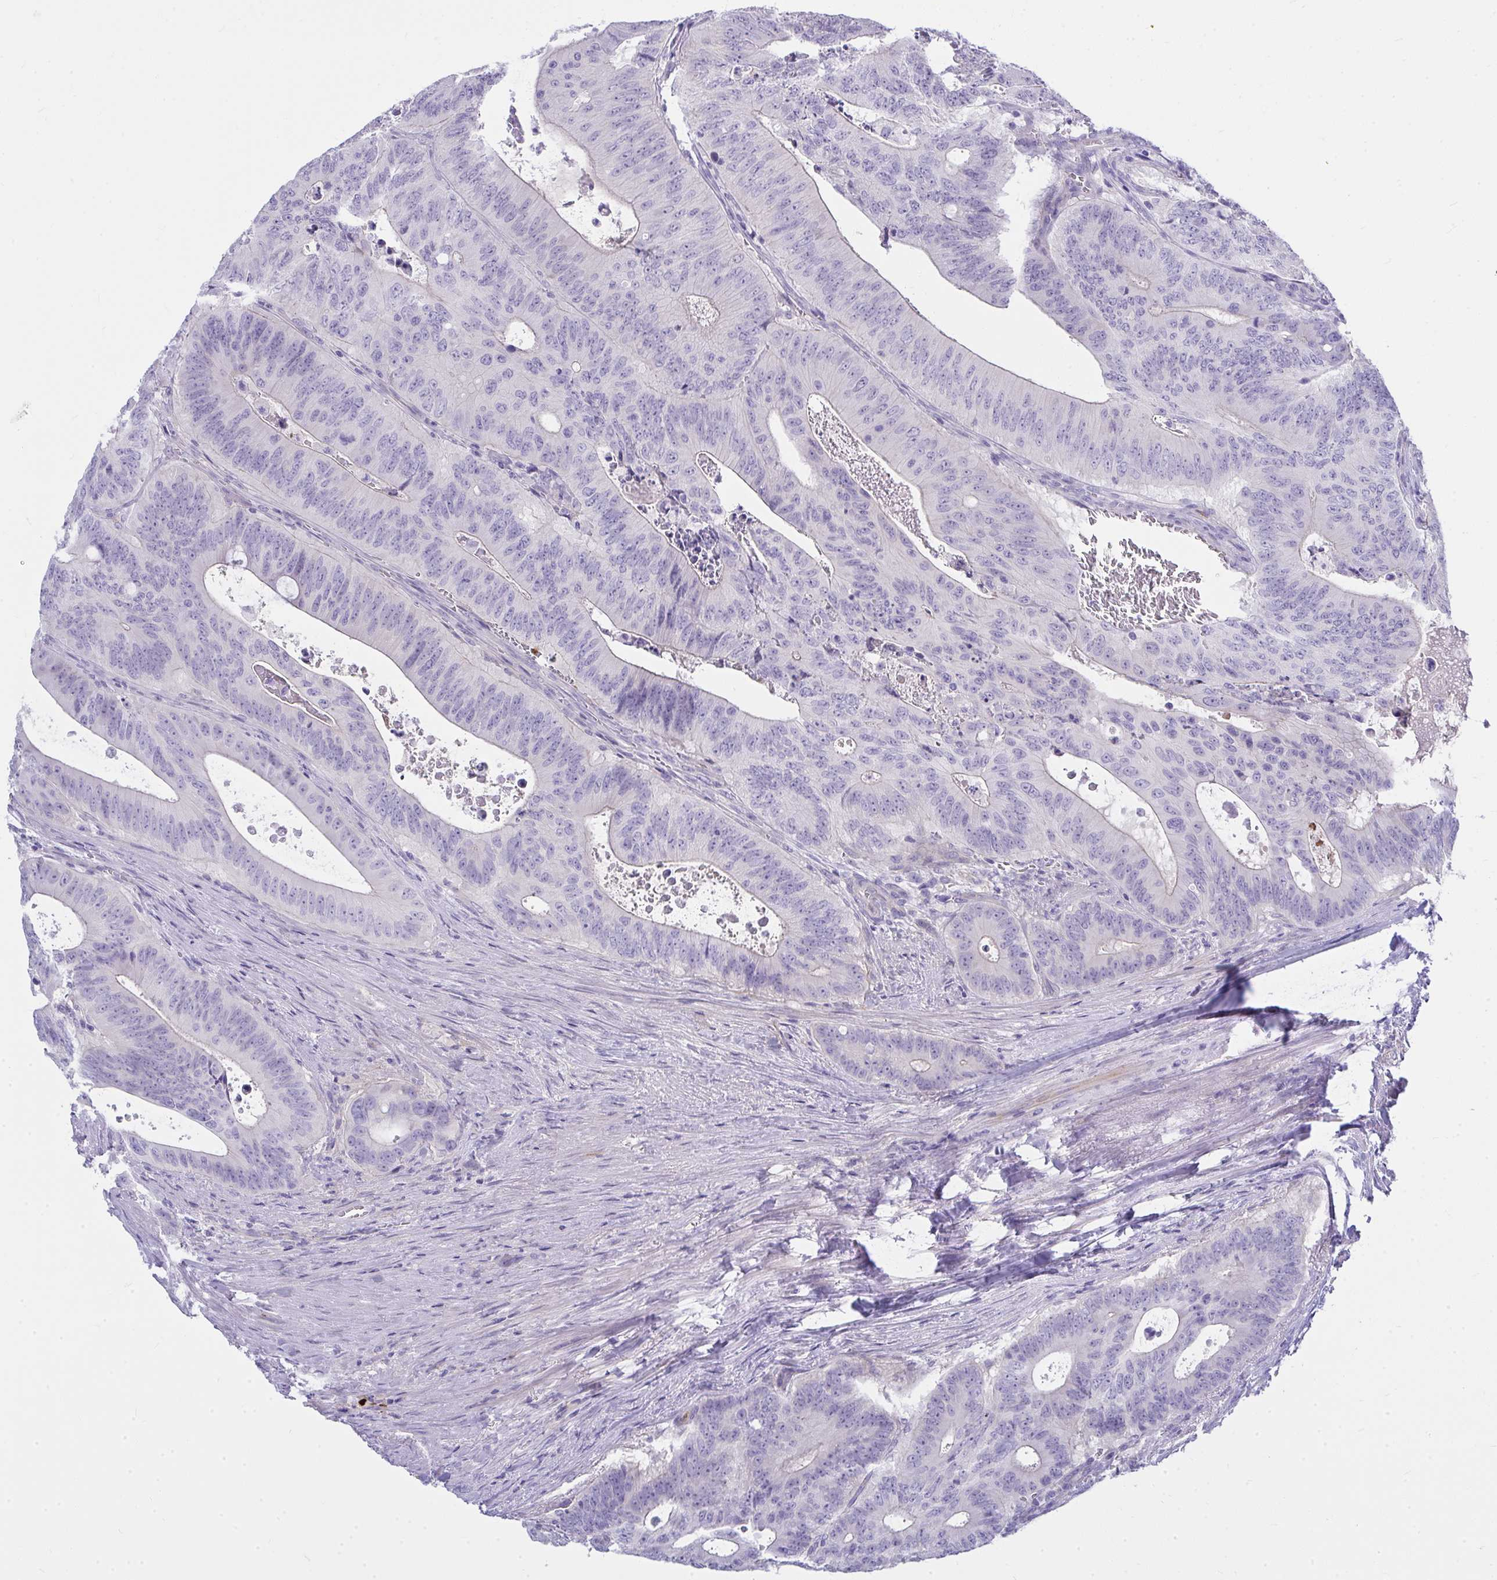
{"staining": {"intensity": "negative", "quantity": "none", "location": "none"}, "tissue": "colorectal cancer", "cell_type": "Tumor cells", "image_type": "cancer", "snomed": [{"axis": "morphology", "description": "Adenocarcinoma, NOS"}, {"axis": "topography", "description": "Colon"}], "caption": "Tumor cells show no significant protein positivity in colorectal cancer.", "gene": "LRRC36", "patient": {"sex": "male", "age": 62}}